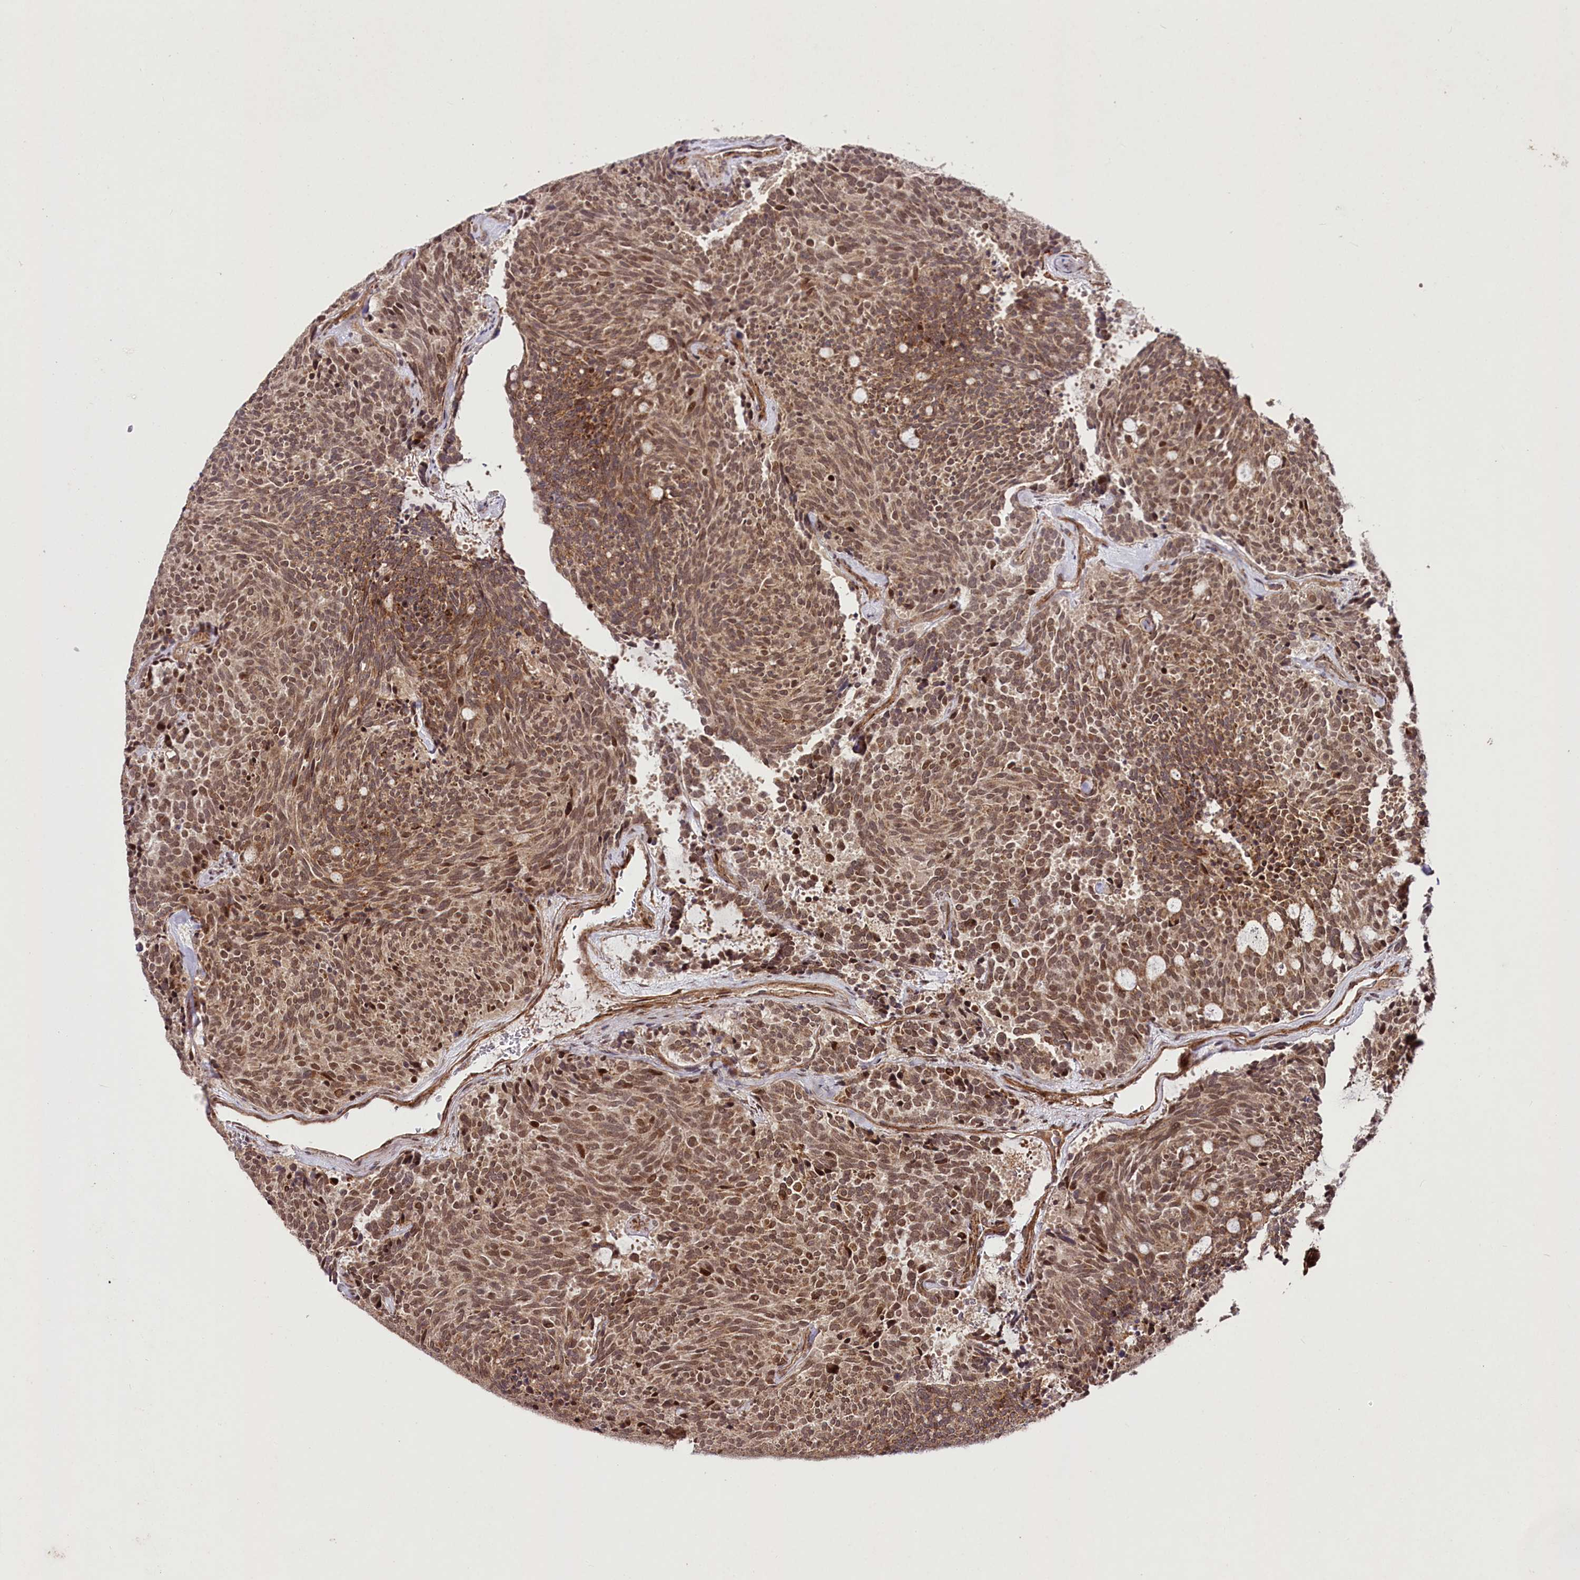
{"staining": {"intensity": "moderate", "quantity": ">75%", "location": "cytoplasmic/membranous,nuclear"}, "tissue": "carcinoid", "cell_type": "Tumor cells", "image_type": "cancer", "snomed": [{"axis": "morphology", "description": "Carcinoid, malignant, NOS"}, {"axis": "topography", "description": "Pancreas"}], "caption": "Carcinoid (malignant) stained with DAB immunohistochemistry shows medium levels of moderate cytoplasmic/membranous and nuclear expression in approximately >75% of tumor cells.", "gene": "PHLDB1", "patient": {"sex": "female", "age": 54}}